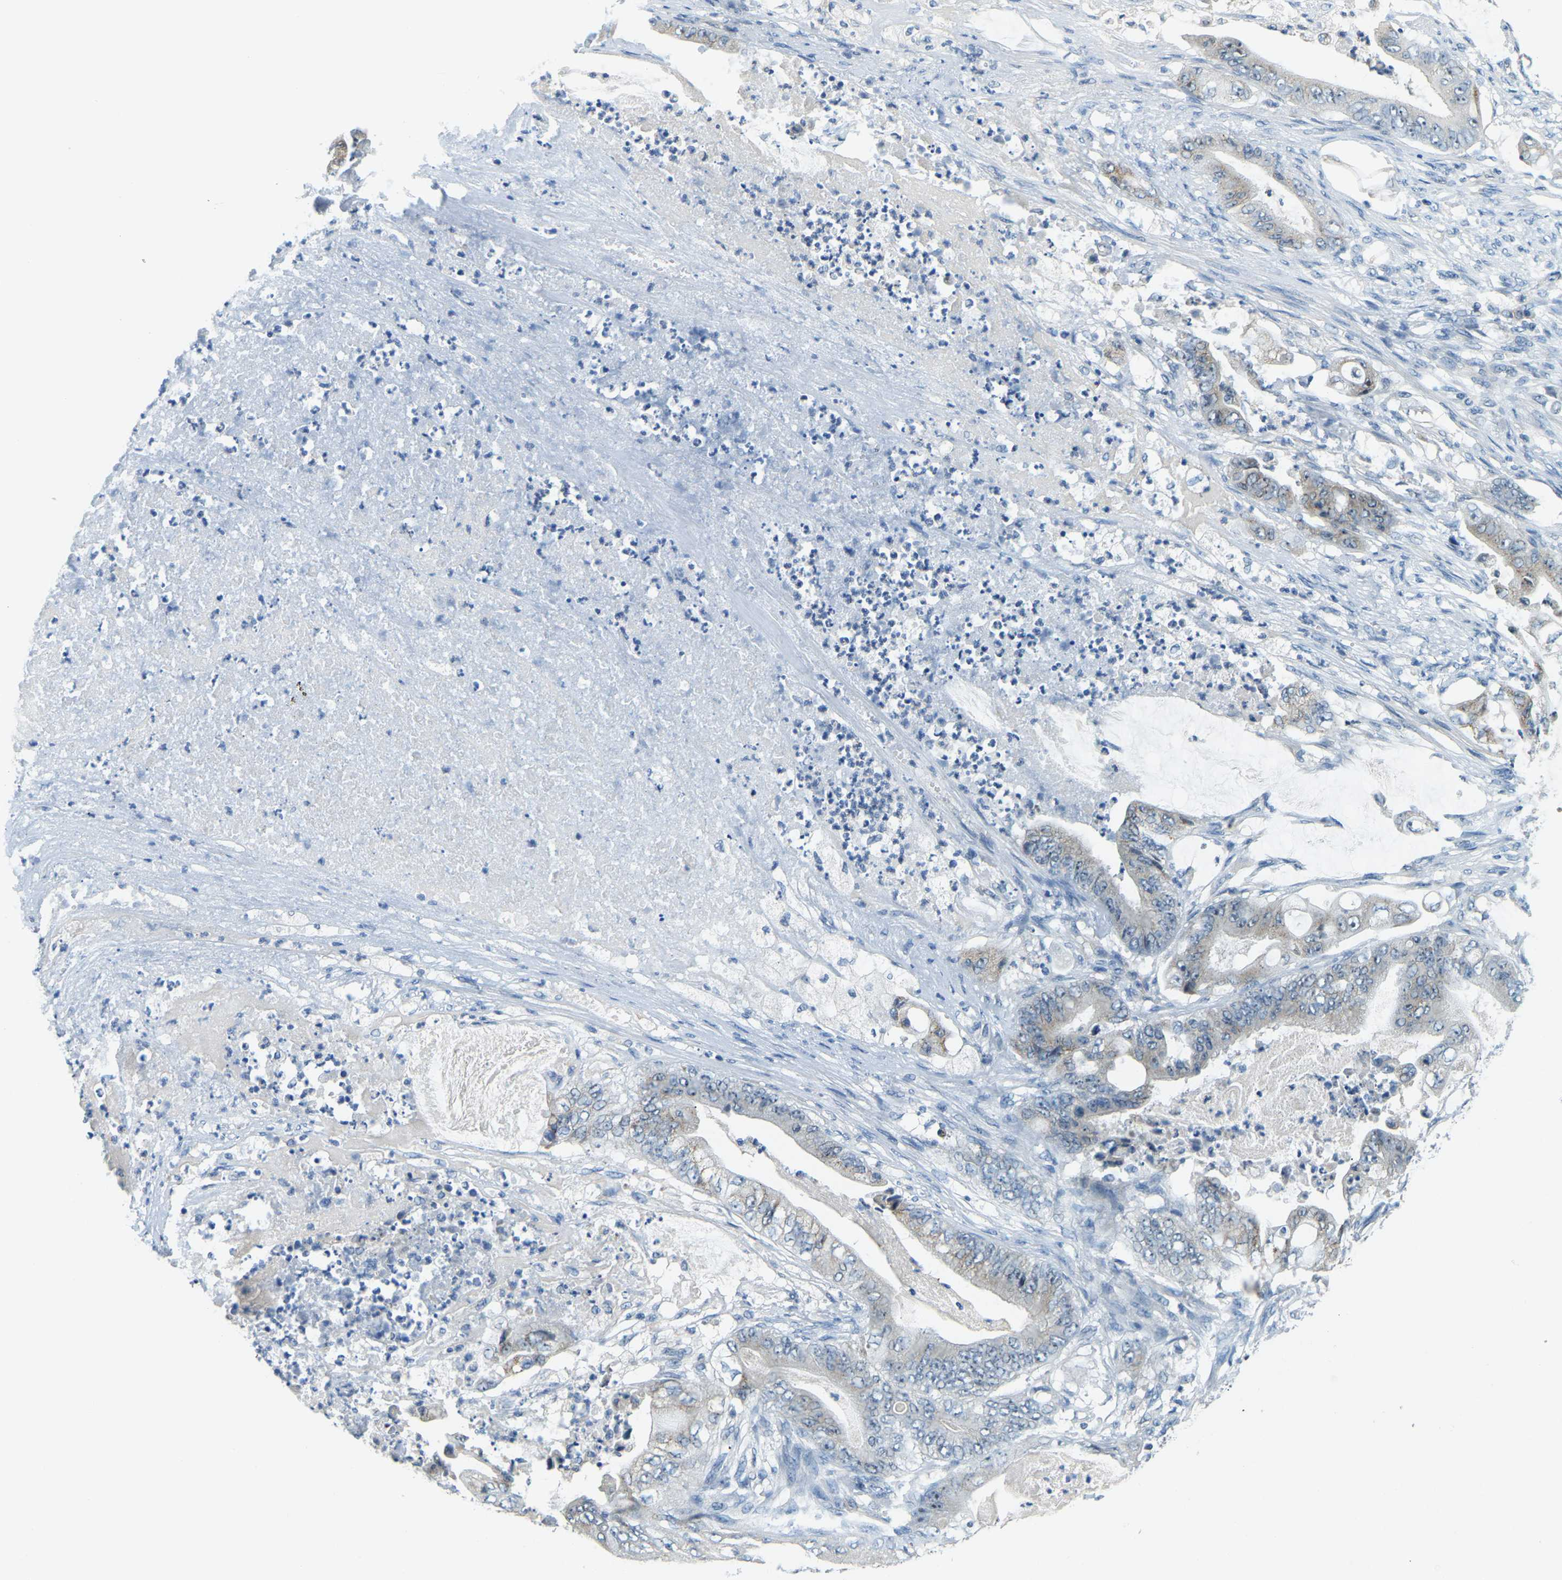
{"staining": {"intensity": "moderate", "quantity": "<25%", "location": "nuclear"}, "tissue": "stomach cancer", "cell_type": "Tumor cells", "image_type": "cancer", "snomed": [{"axis": "morphology", "description": "Adenocarcinoma, NOS"}, {"axis": "topography", "description": "Stomach"}], "caption": "Human stomach cancer stained with a brown dye displays moderate nuclear positive positivity in about <25% of tumor cells.", "gene": "RRP1", "patient": {"sex": "female", "age": 73}}